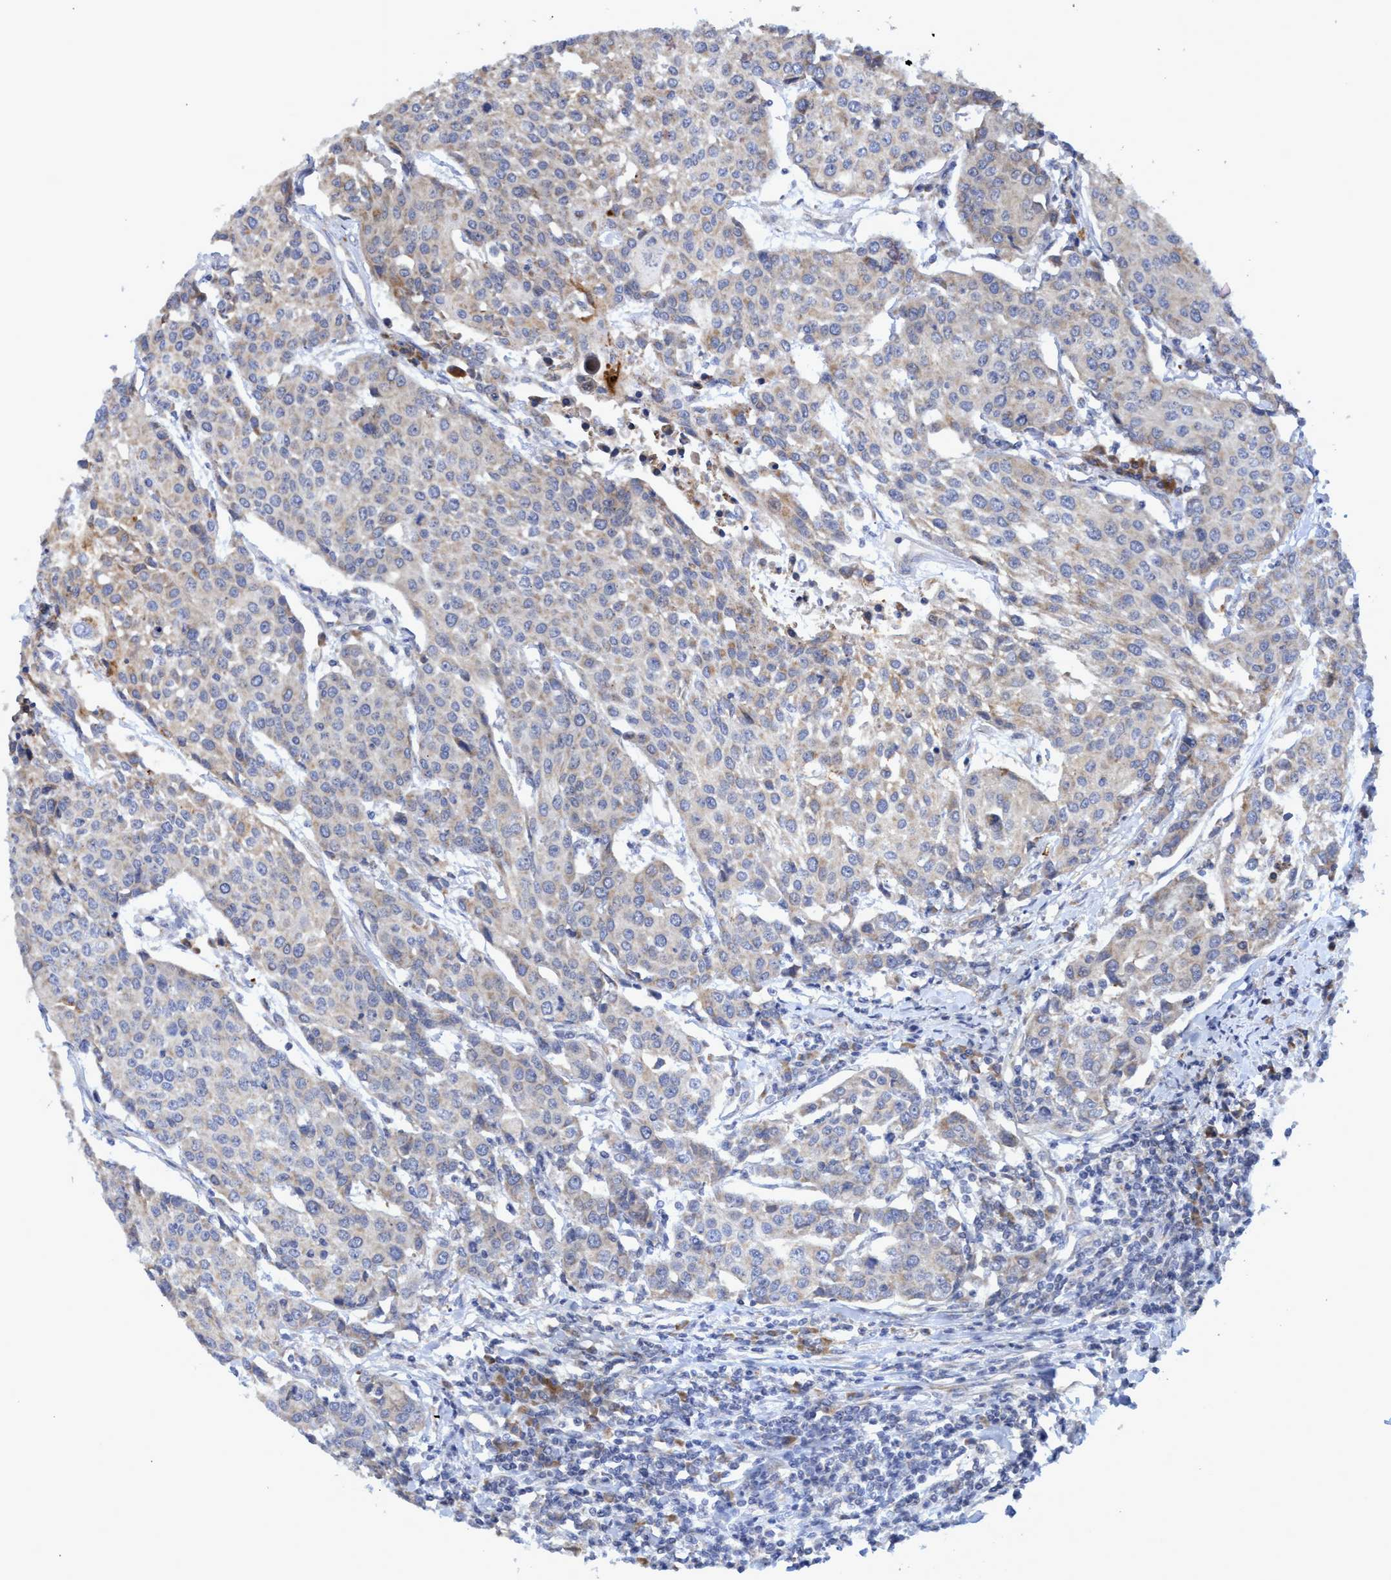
{"staining": {"intensity": "weak", "quantity": "<25%", "location": "cytoplasmic/membranous"}, "tissue": "urothelial cancer", "cell_type": "Tumor cells", "image_type": "cancer", "snomed": [{"axis": "morphology", "description": "Urothelial carcinoma, High grade"}, {"axis": "topography", "description": "Urinary bladder"}], "caption": "This micrograph is of urothelial cancer stained with immunohistochemistry (IHC) to label a protein in brown with the nuclei are counter-stained blue. There is no expression in tumor cells. (IHC, brightfield microscopy, high magnification).", "gene": "NAT16", "patient": {"sex": "female", "age": 85}}